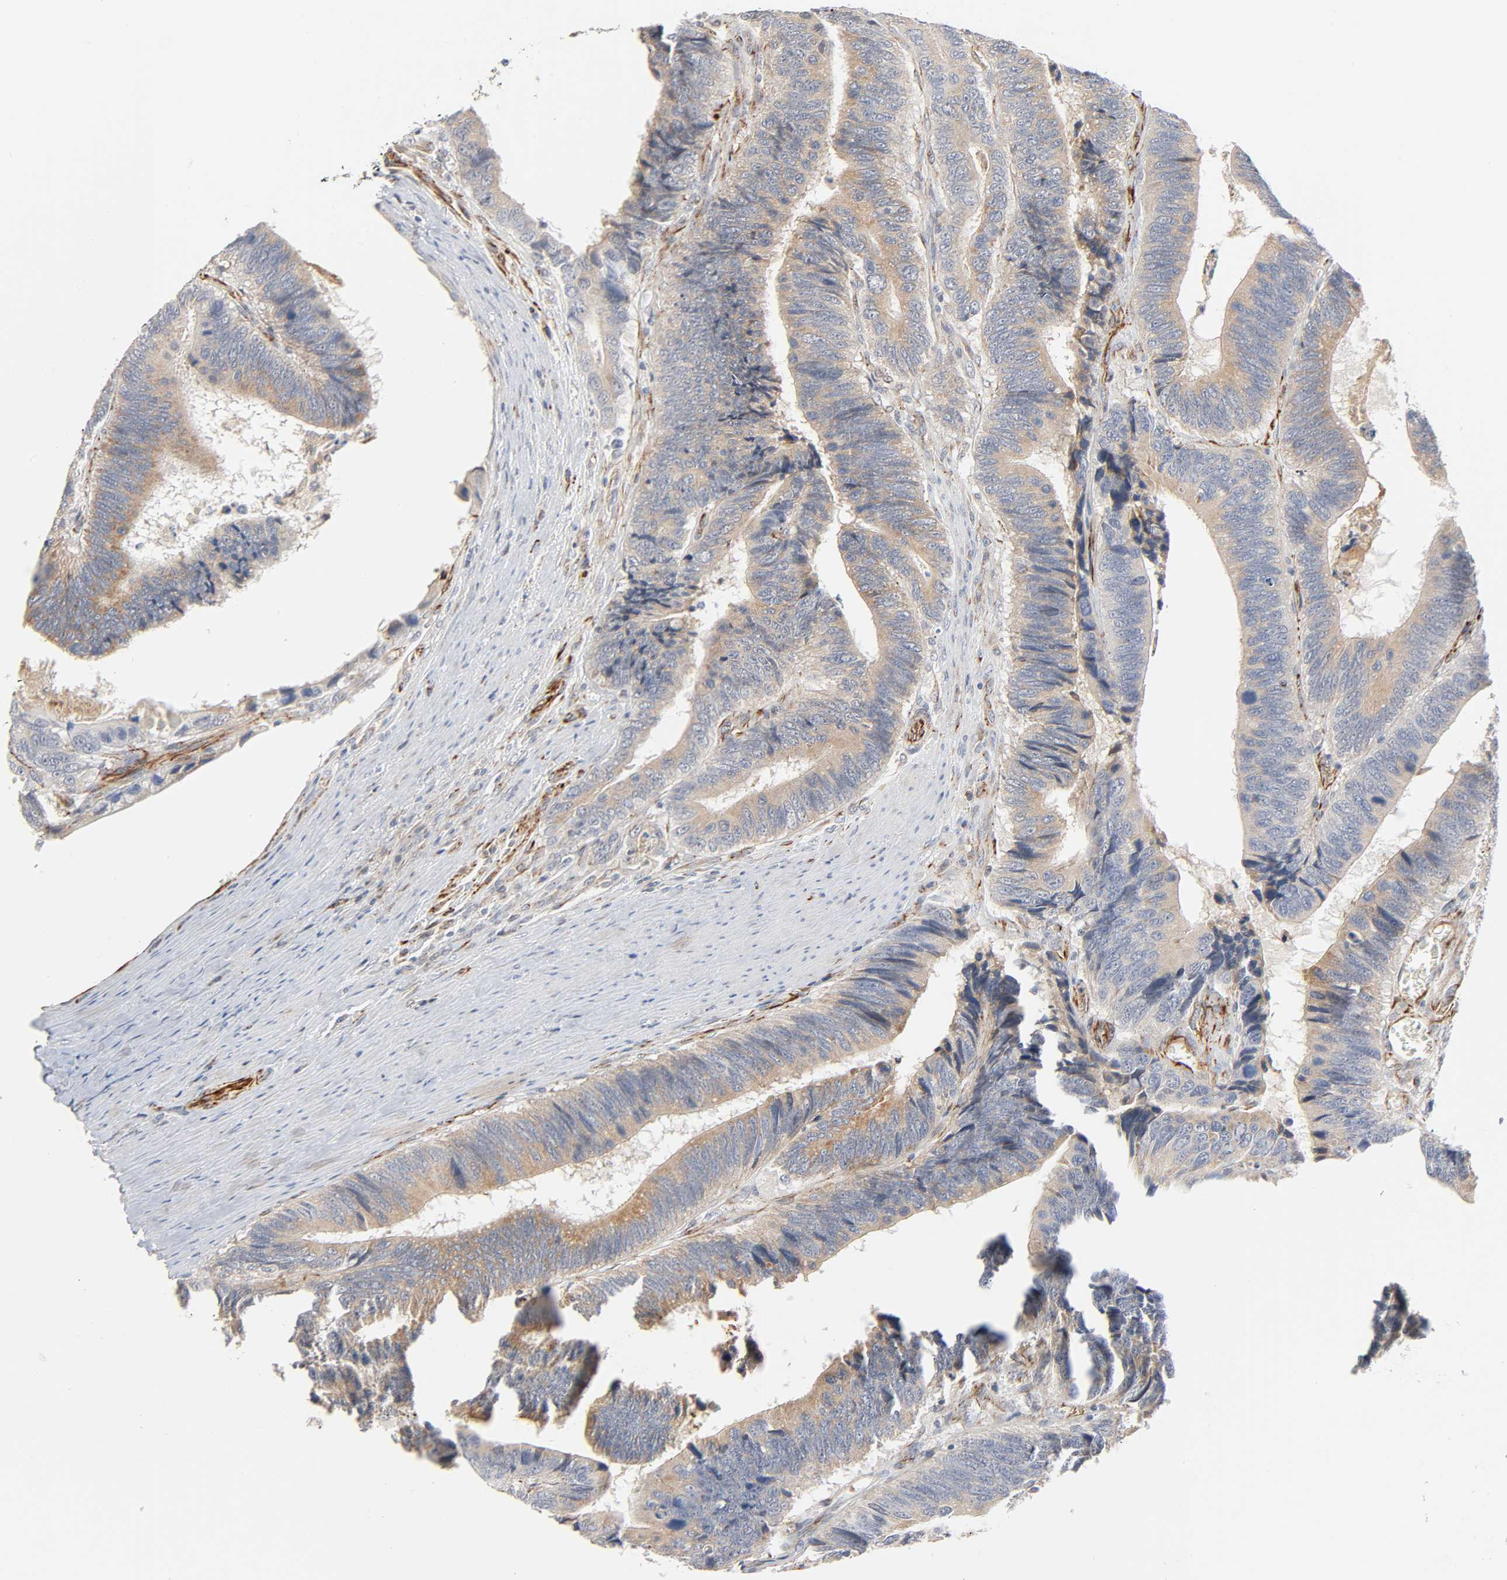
{"staining": {"intensity": "weak", "quantity": ">75%", "location": "cytoplasmic/membranous"}, "tissue": "colorectal cancer", "cell_type": "Tumor cells", "image_type": "cancer", "snomed": [{"axis": "morphology", "description": "Adenocarcinoma, NOS"}, {"axis": "topography", "description": "Colon"}], "caption": "Human colorectal cancer (adenocarcinoma) stained for a protein (brown) displays weak cytoplasmic/membranous positive expression in about >75% of tumor cells.", "gene": "REEP6", "patient": {"sex": "male", "age": 72}}